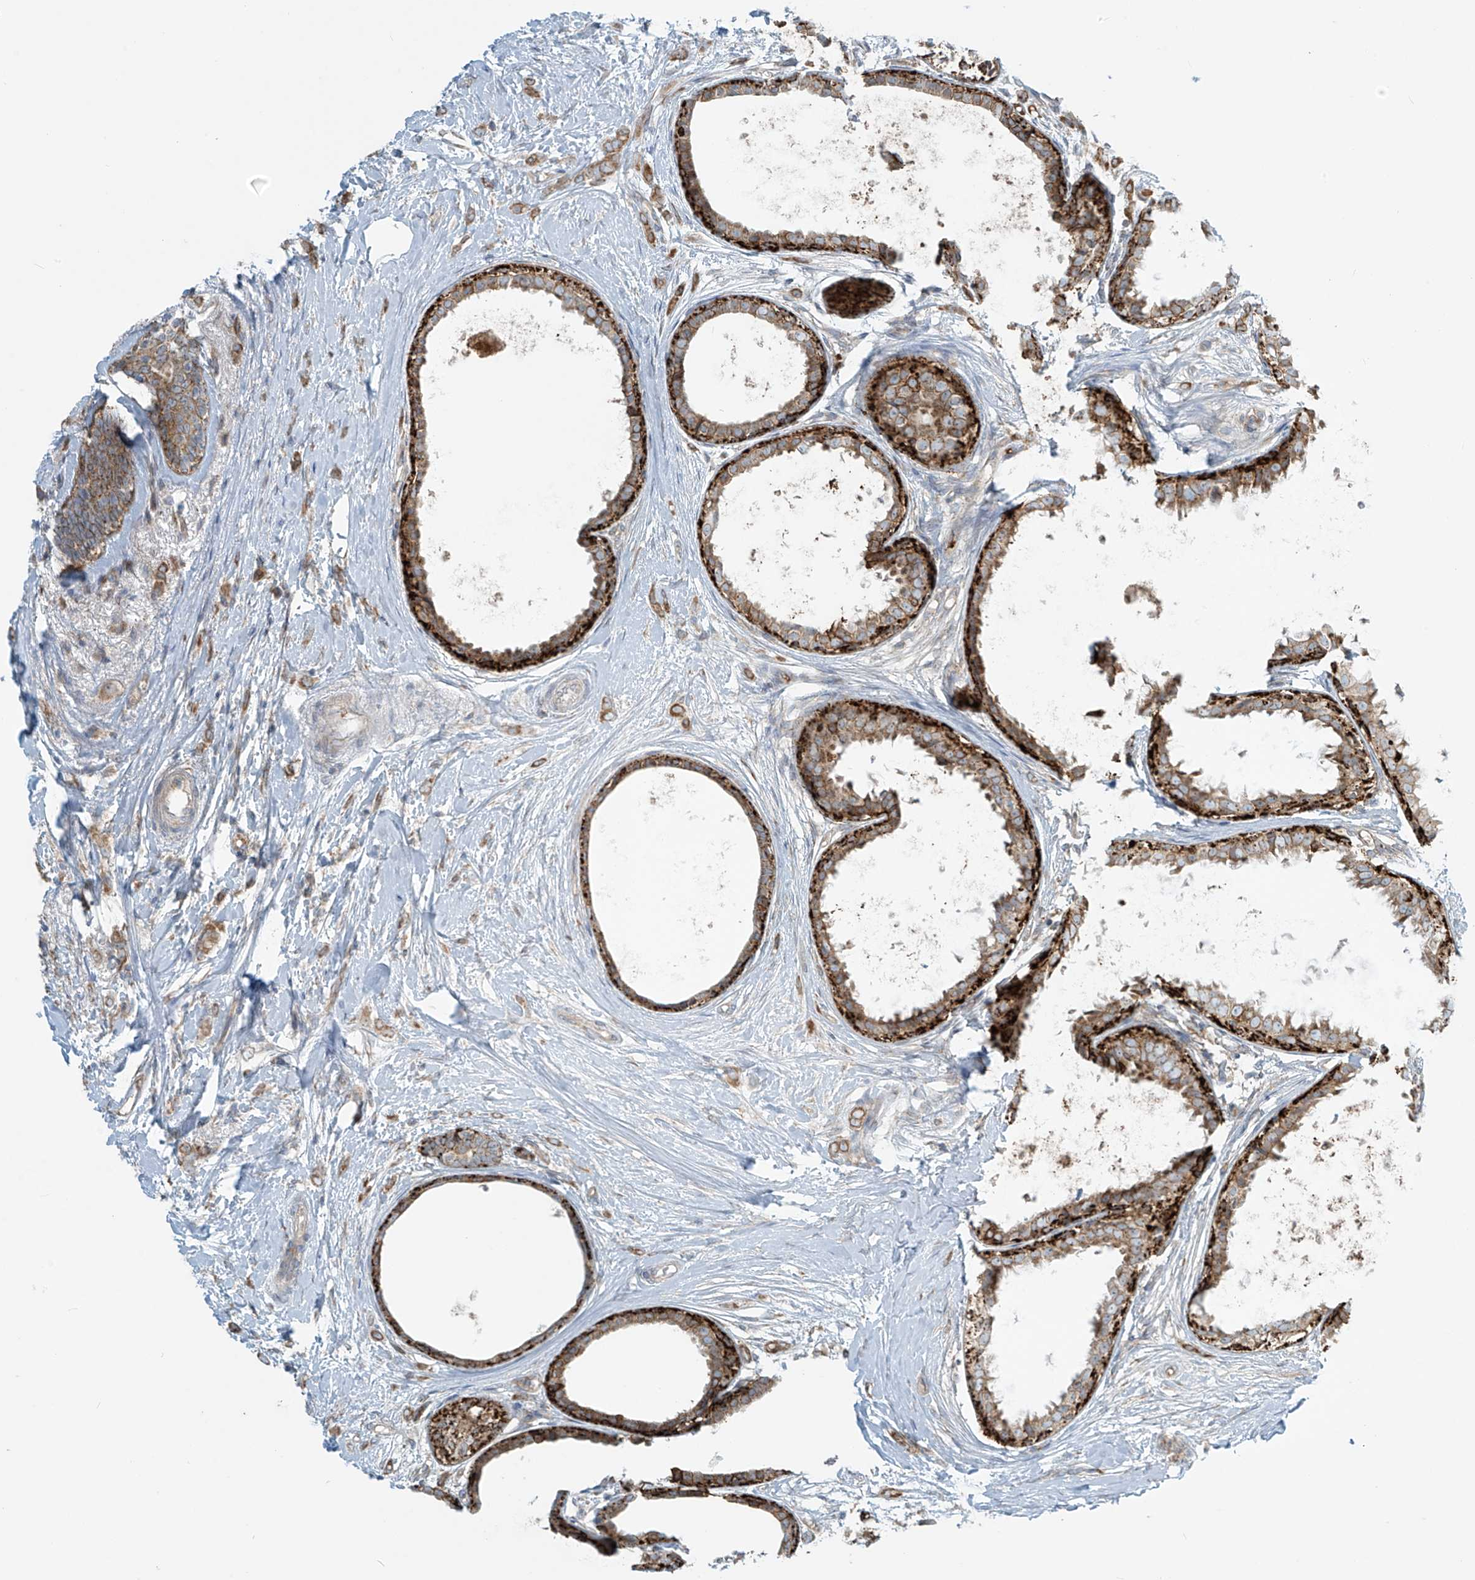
{"staining": {"intensity": "moderate", "quantity": "25%-75%", "location": "cytoplasmic/membranous"}, "tissue": "breast cancer", "cell_type": "Tumor cells", "image_type": "cancer", "snomed": [{"axis": "morphology", "description": "Normal tissue, NOS"}, {"axis": "morphology", "description": "Lobular carcinoma"}, {"axis": "topography", "description": "Breast"}], "caption": "Moderate cytoplasmic/membranous positivity is seen in approximately 25%-75% of tumor cells in breast cancer.", "gene": "LZTS3", "patient": {"sex": "female", "age": 47}}